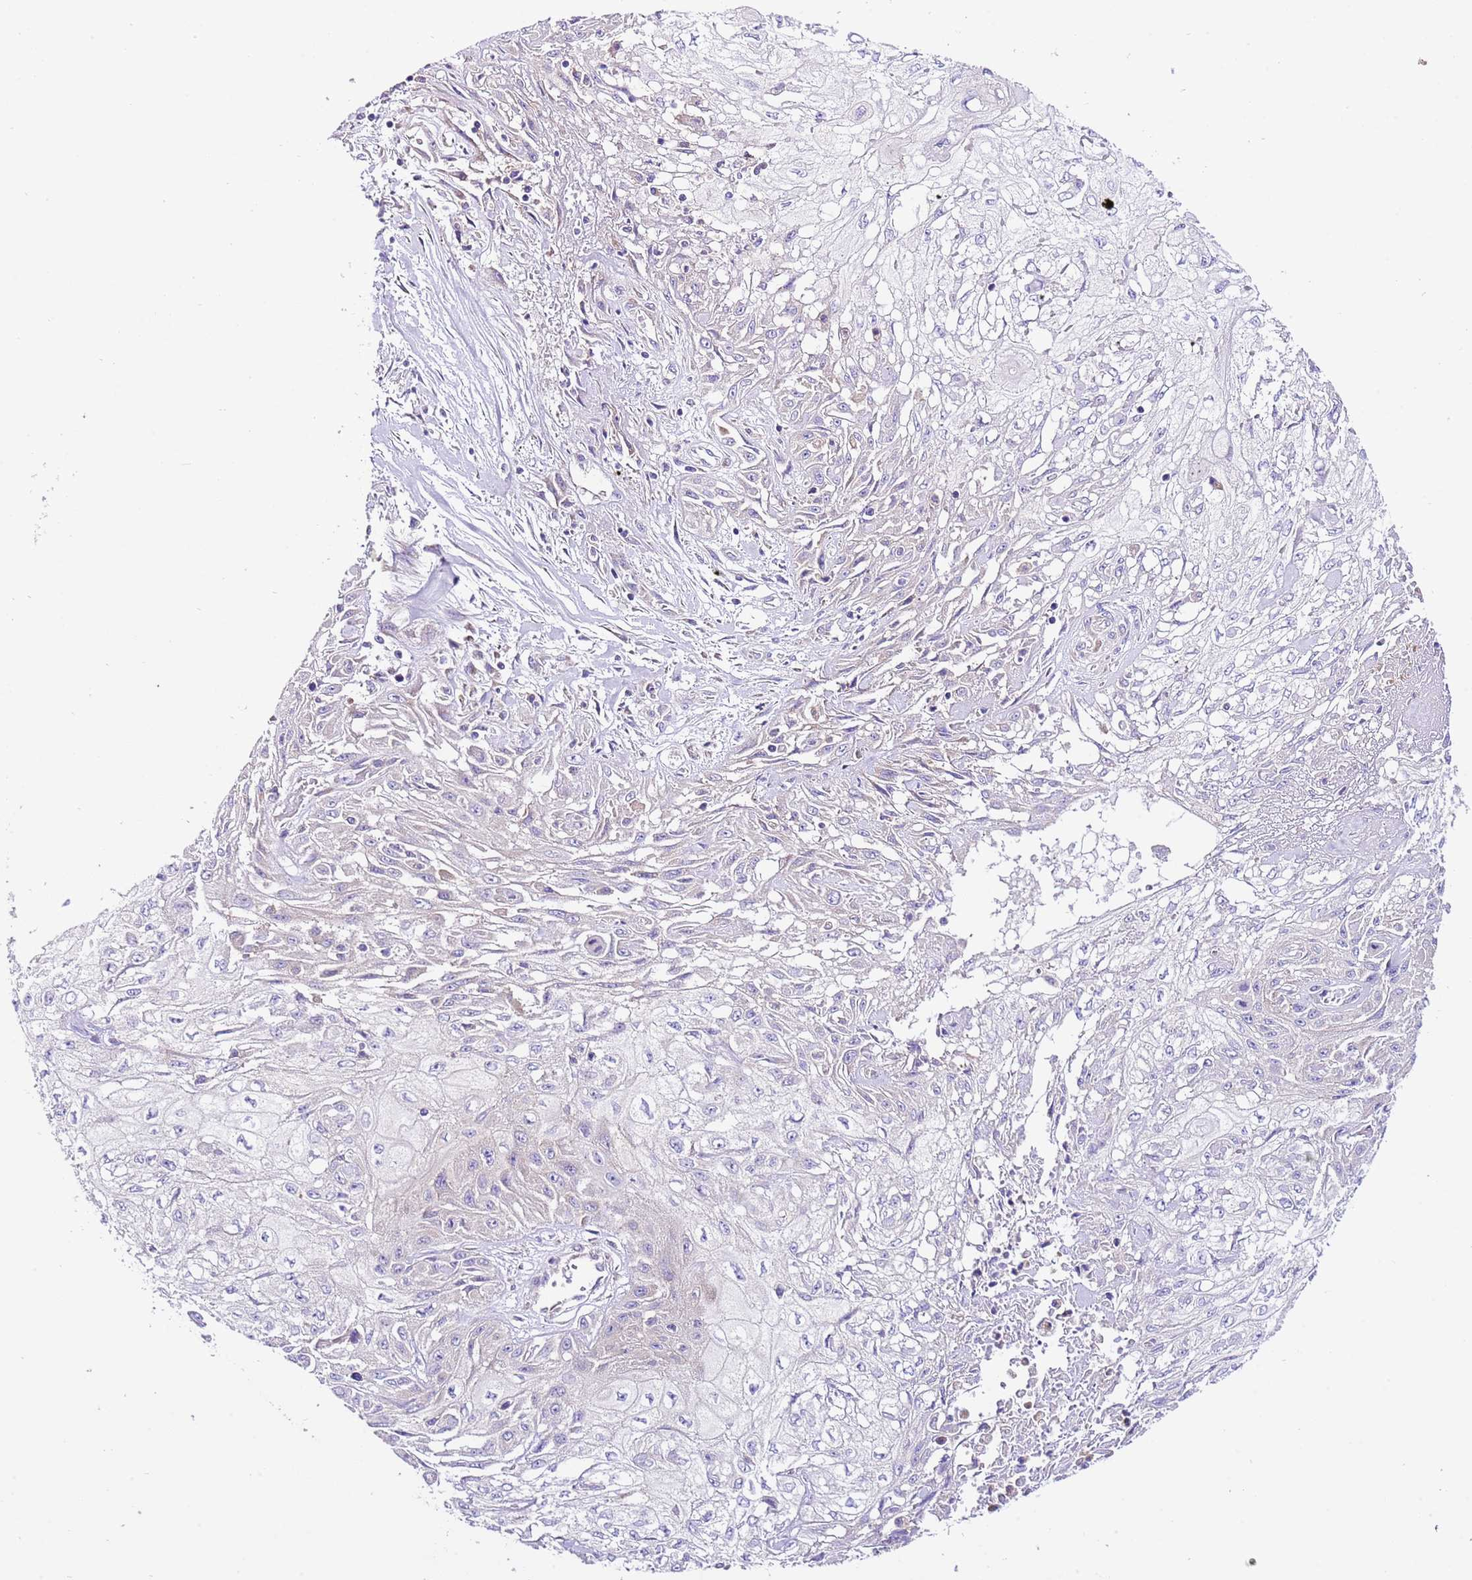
{"staining": {"intensity": "negative", "quantity": "none", "location": "none"}, "tissue": "skin cancer", "cell_type": "Tumor cells", "image_type": "cancer", "snomed": [{"axis": "morphology", "description": "Squamous cell carcinoma, NOS"}, {"axis": "morphology", "description": "Squamous cell carcinoma, metastatic, NOS"}, {"axis": "topography", "description": "Skin"}, {"axis": "topography", "description": "Lymph node"}], "caption": "DAB immunohistochemical staining of human skin cancer demonstrates no significant expression in tumor cells.", "gene": "RPS10", "patient": {"sex": "male", "age": 75}}